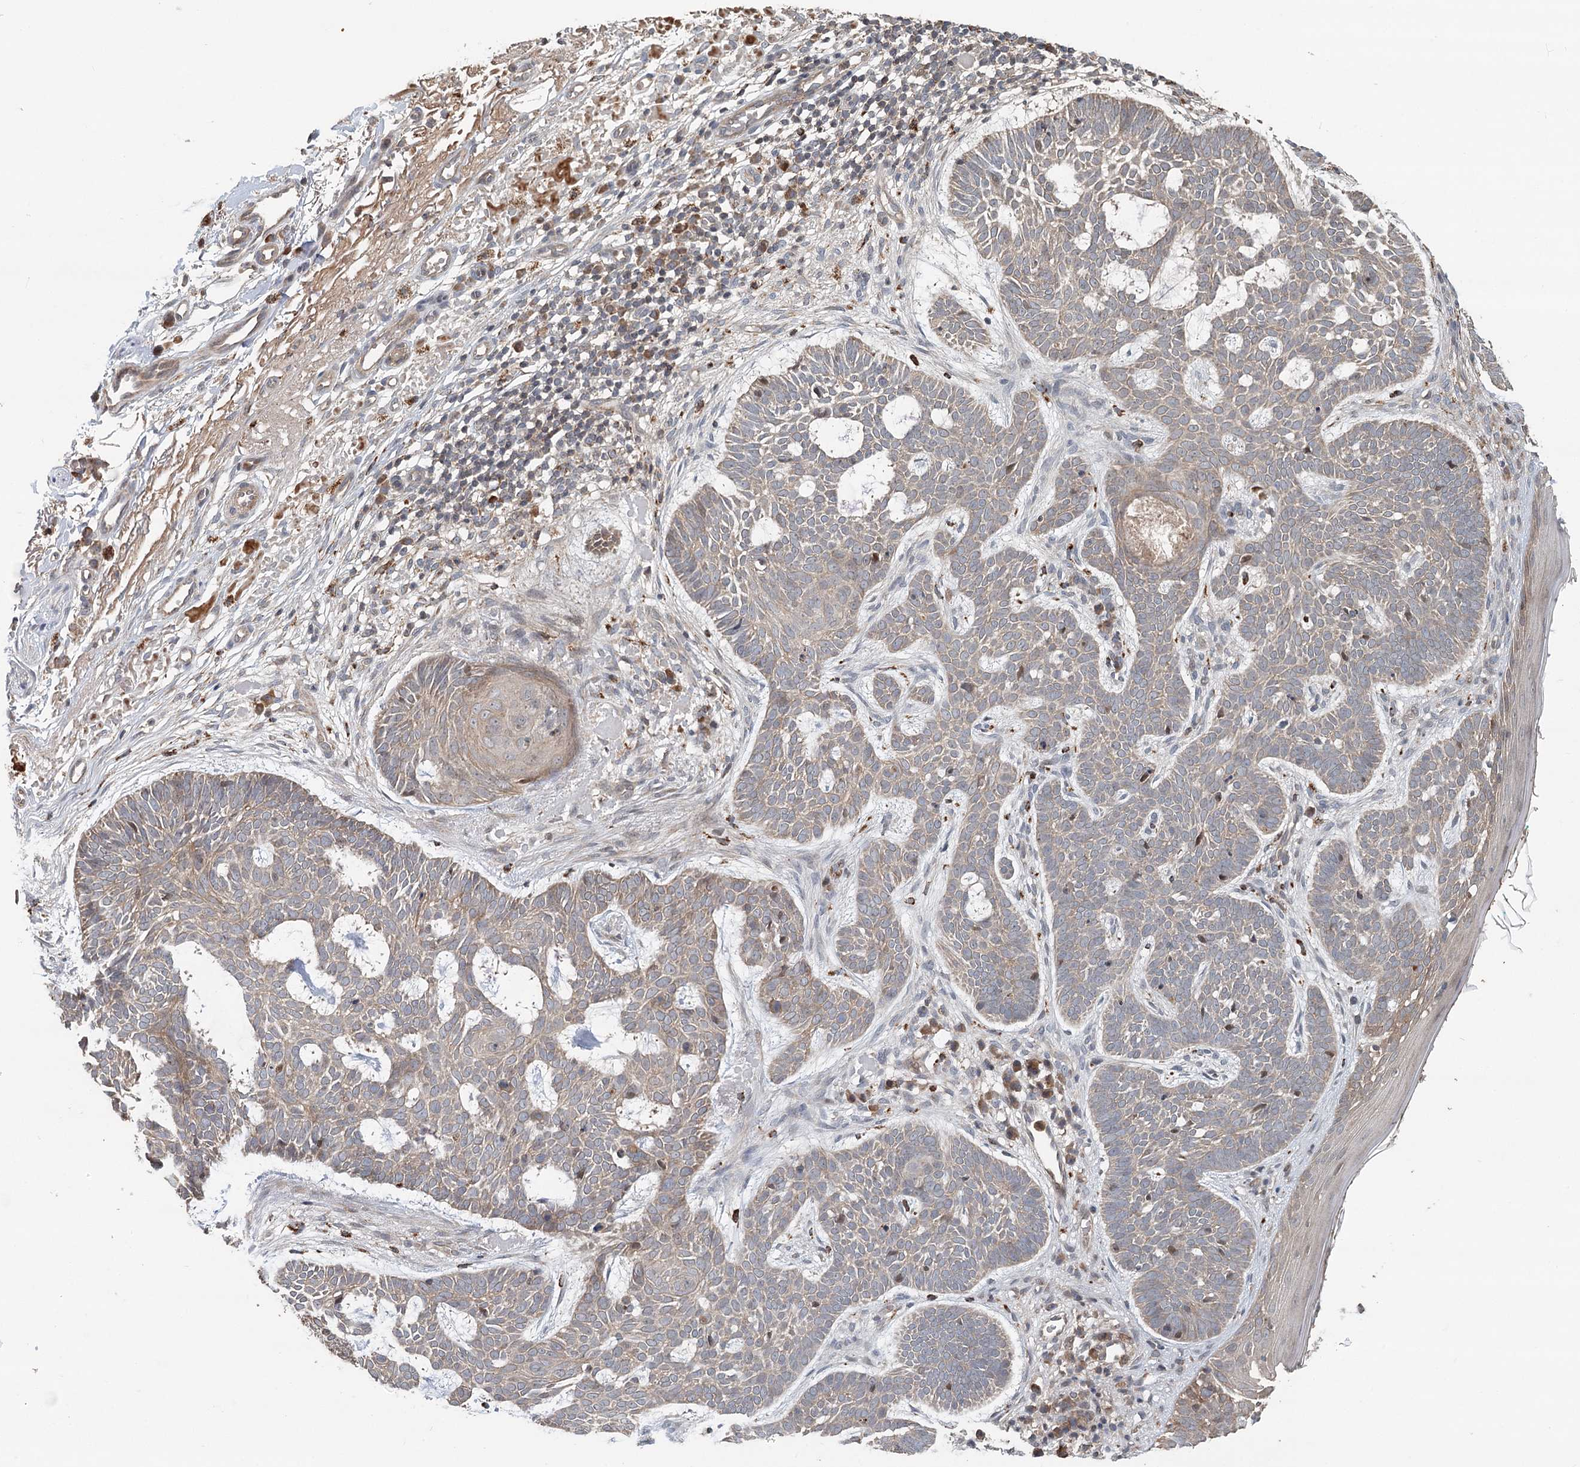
{"staining": {"intensity": "weak", "quantity": "<25%", "location": "cytoplasmic/membranous"}, "tissue": "skin cancer", "cell_type": "Tumor cells", "image_type": "cancer", "snomed": [{"axis": "morphology", "description": "Basal cell carcinoma"}, {"axis": "topography", "description": "Skin"}], "caption": "A micrograph of skin cancer stained for a protein reveals no brown staining in tumor cells.", "gene": "RNF111", "patient": {"sex": "male", "age": 85}}